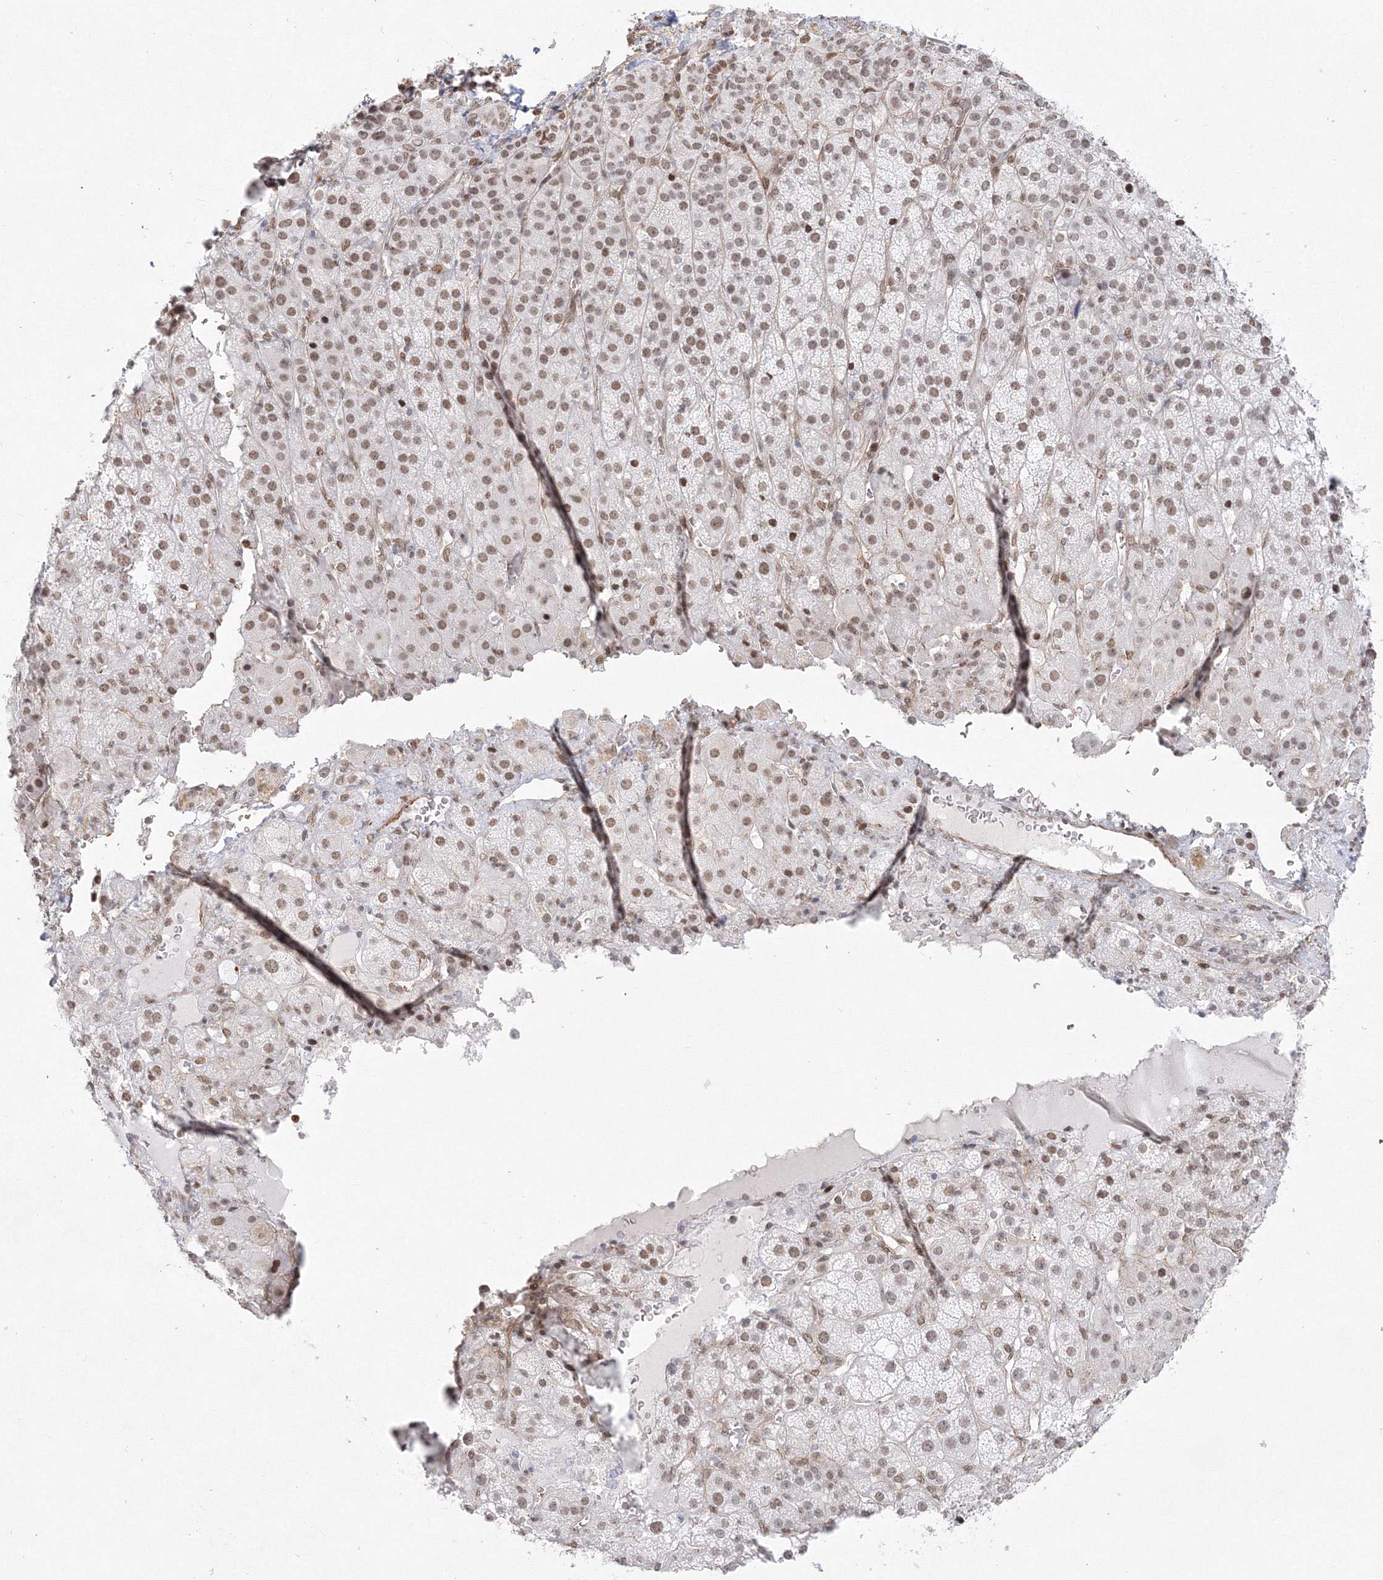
{"staining": {"intensity": "weak", "quantity": "25%-75%", "location": "nuclear"}, "tissue": "adrenal gland", "cell_type": "Glandular cells", "image_type": "normal", "snomed": [{"axis": "morphology", "description": "Normal tissue, NOS"}, {"axis": "topography", "description": "Adrenal gland"}], "caption": "Adrenal gland stained with IHC shows weak nuclear expression in approximately 25%-75% of glandular cells.", "gene": "ZNF638", "patient": {"sex": "female", "age": 57}}